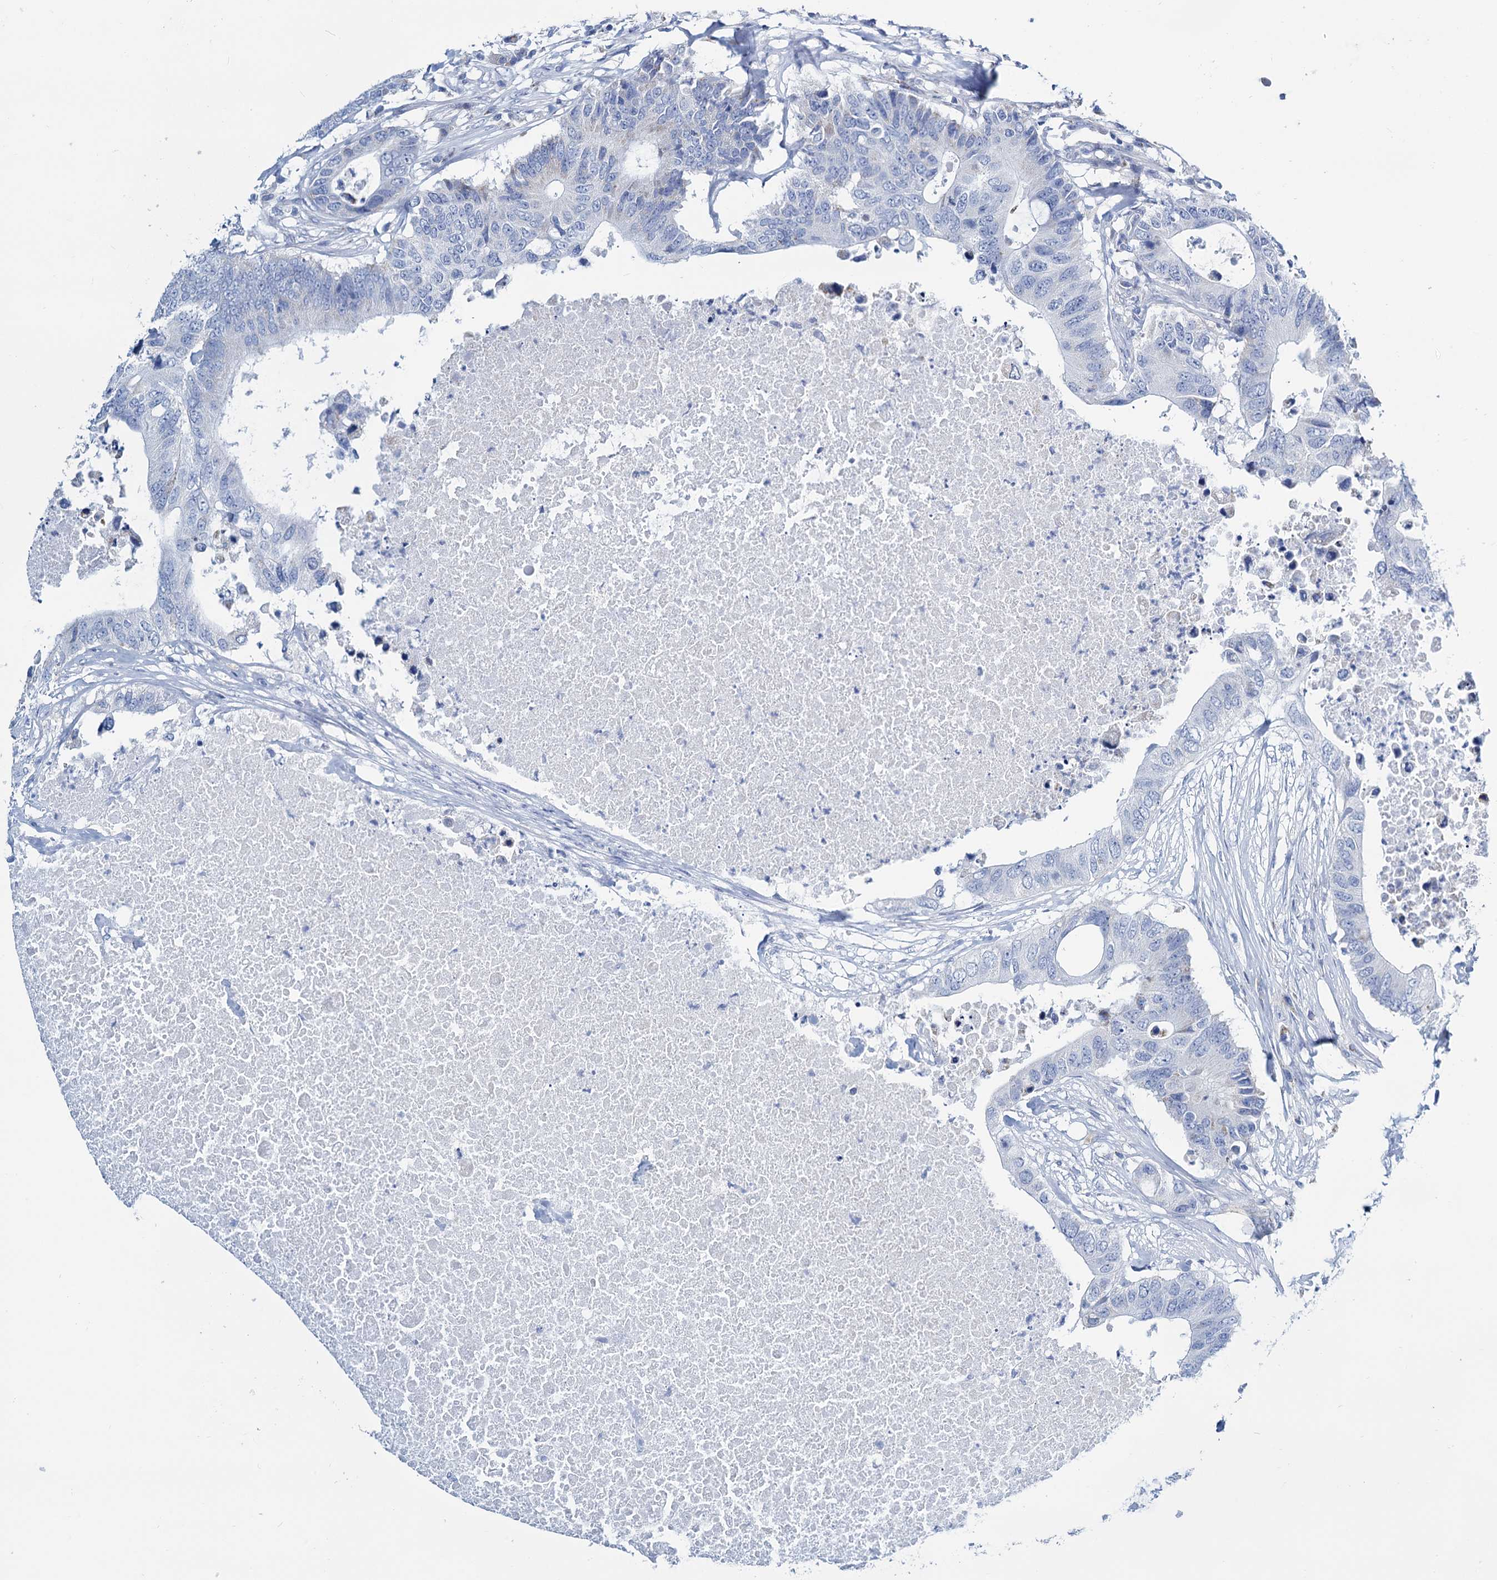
{"staining": {"intensity": "negative", "quantity": "none", "location": "none"}, "tissue": "colorectal cancer", "cell_type": "Tumor cells", "image_type": "cancer", "snomed": [{"axis": "morphology", "description": "Adenocarcinoma, NOS"}, {"axis": "topography", "description": "Colon"}], "caption": "Immunohistochemistry (IHC) histopathology image of human adenocarcinoma (colorectal) stained for a protein (brown), which displays no expression in tumor cells. The staining was performed using DAB (3,3'-diaminobenzidine) to visualize the protein expression in brown, while the nuclei were stained in blue with hematoxylin (Magnification: 20x).", "gene": "SLC1A3", "patient": {"sex": "male", "age": 71}}